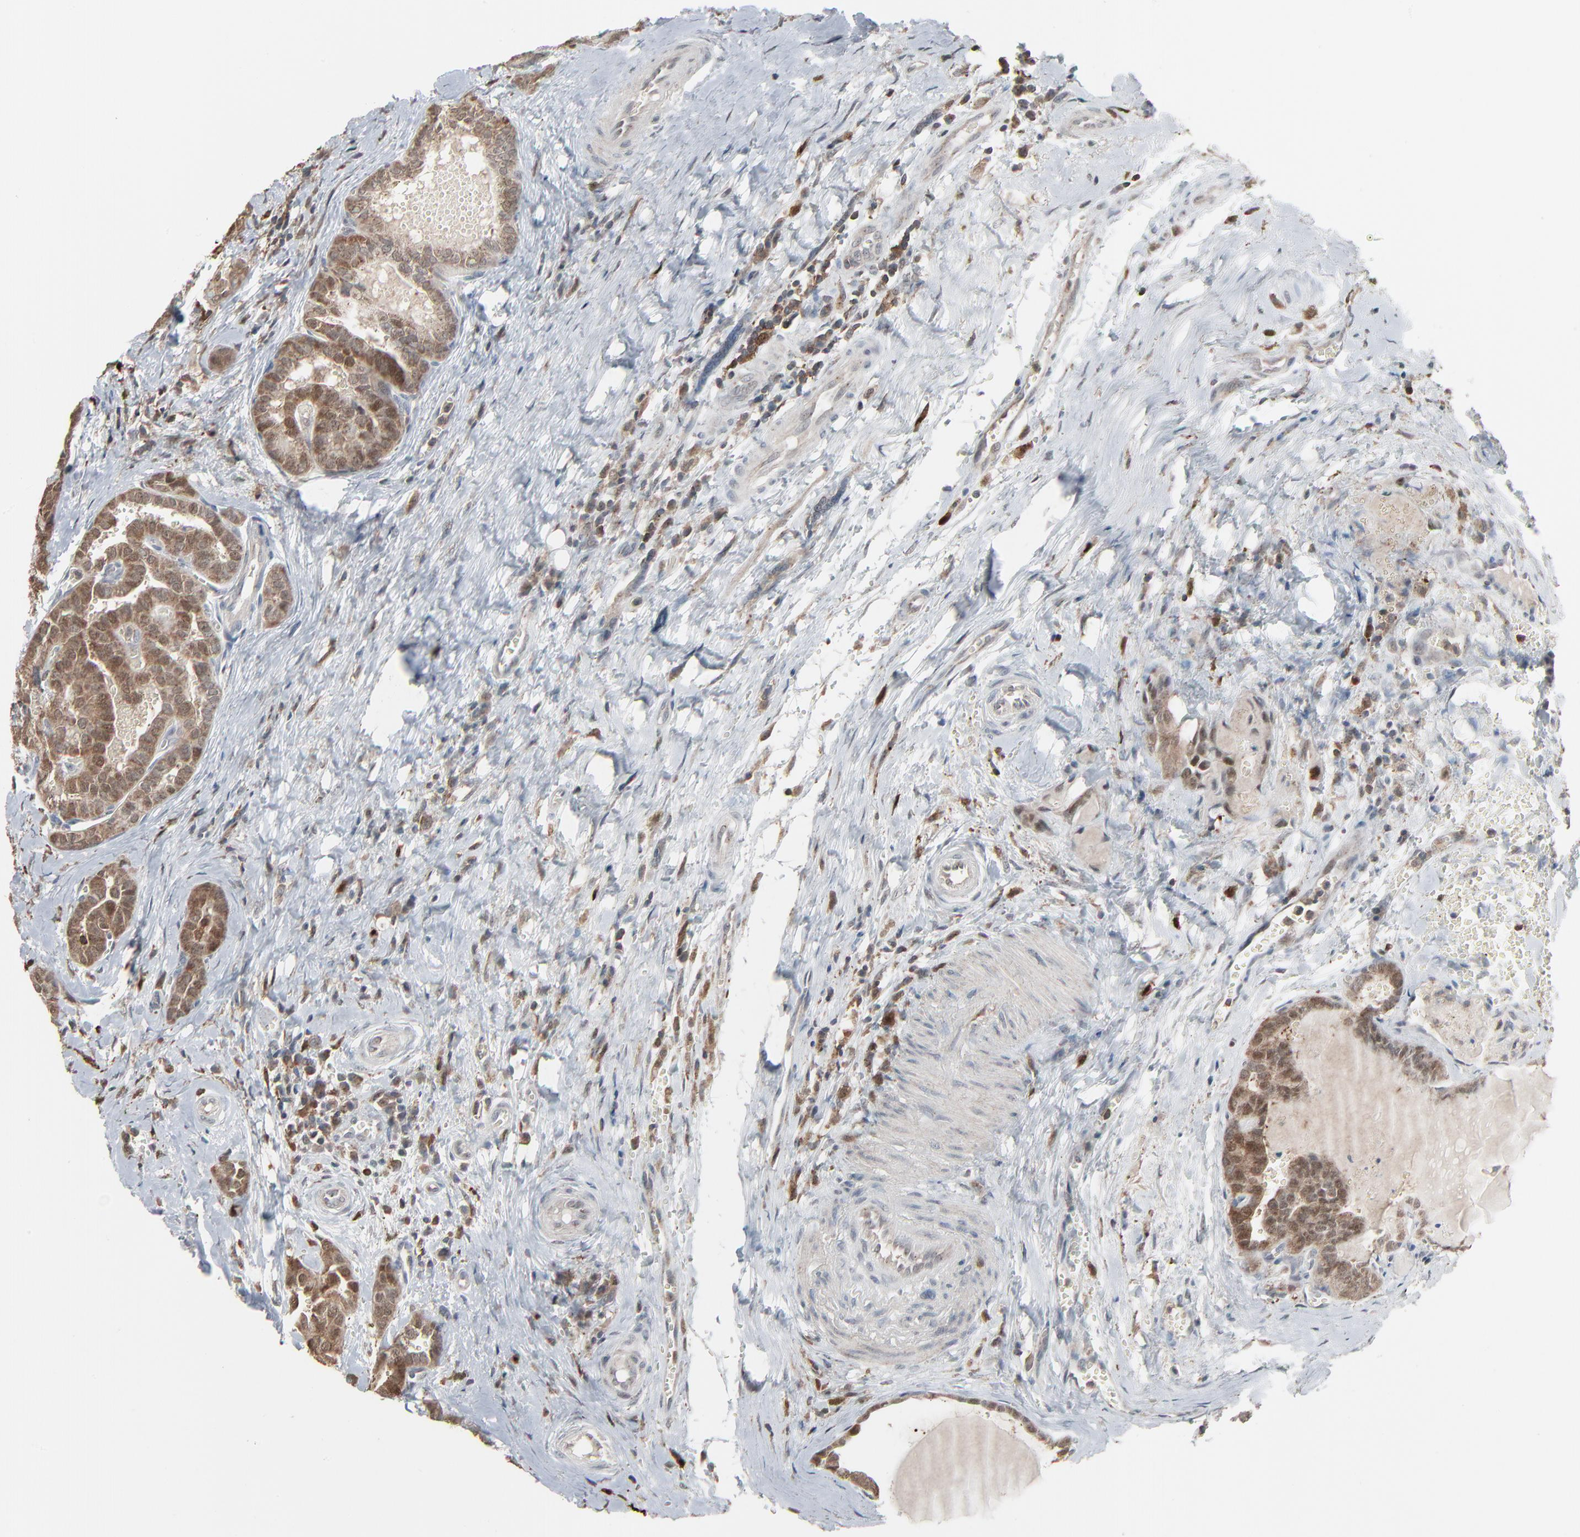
{"staining": {"intensity": "moderate", "quantity": ">75%", "location": "cytoplasmic/membranous"}, "tissue": "thyroid cancer", "cell_type": "Tumor cells", "image_type": "cancer", "snomed": [{"axis": "morphology", "description": "Carcinoma, NOS"}, {"axis": "topography", "description": "Thyroid gland"}], "caption": "Immunohistochemical staining of thyroid carcinoma exhibits medium levels of moderate cytoplasmic/membranous protein positivity in approximately >75% of tumor cells. The staining was performed using DAB (3,3'-diaminobenzidine), with brown indicating positive protein expression. Nuclei are stained blue with hematoxylin.", "gene": "DOCK8", "patient": {"sex": "female", "age": 91}}